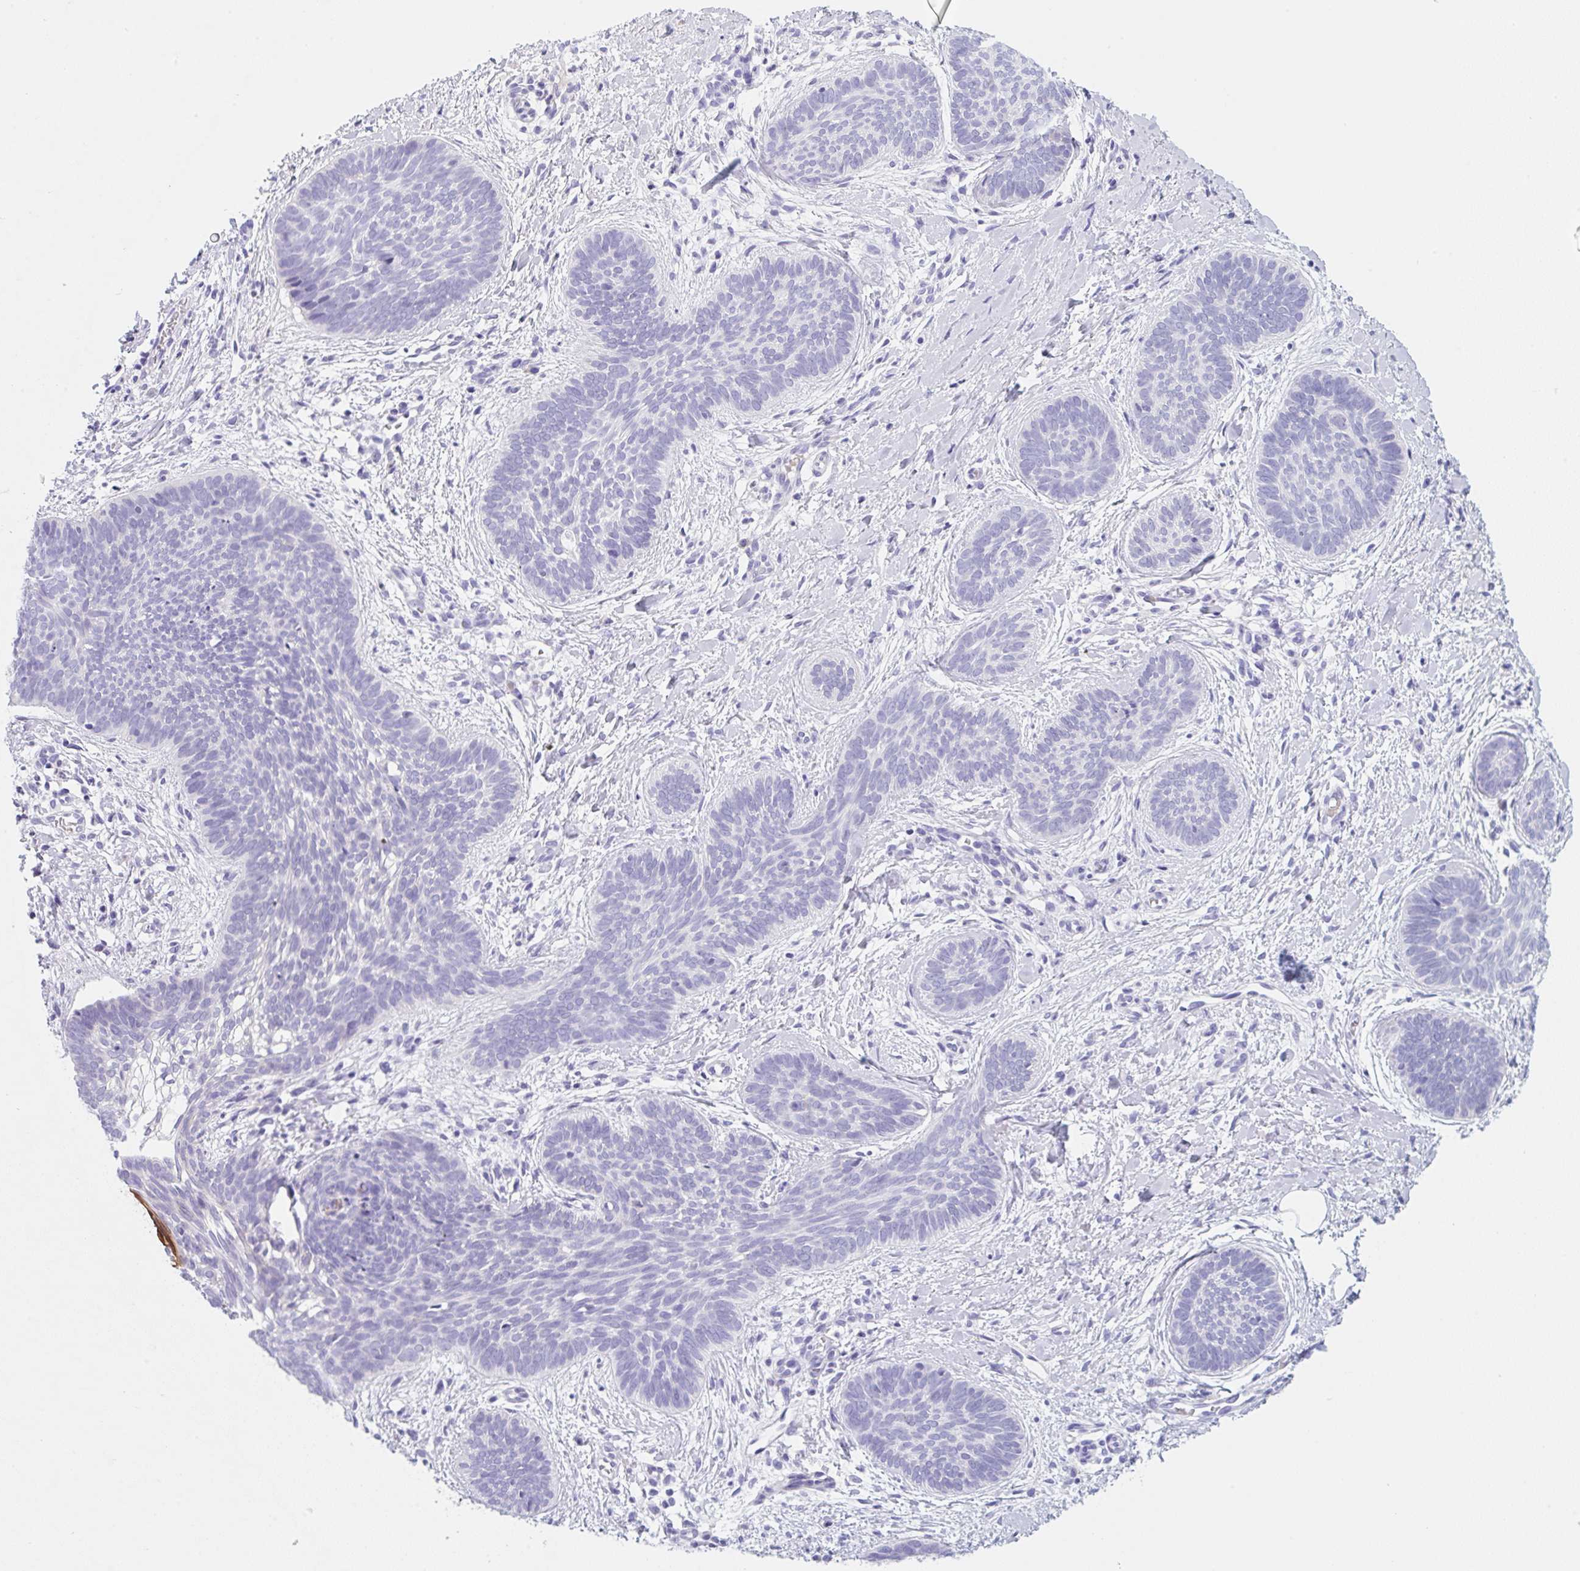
{"staining": {"intensity": "negative", "quantity": "none", "location": "none"}, "tissue": "skin cancer", "cell_type": "Tumor cells", "image_type": "cancer", "snomed": [{"axis": "morphology", "description": "Basal cell carcinoma"}, {"axis": "topography", "description": "Skin"}], "caption": "Immunohistochemistry photomicrograph of skin basal cell carcinoma stained for a protein (brown), which shows no expression in tumor cells.", "gene": "KLK8", "patient": {"sex": "female", "age": 81}}